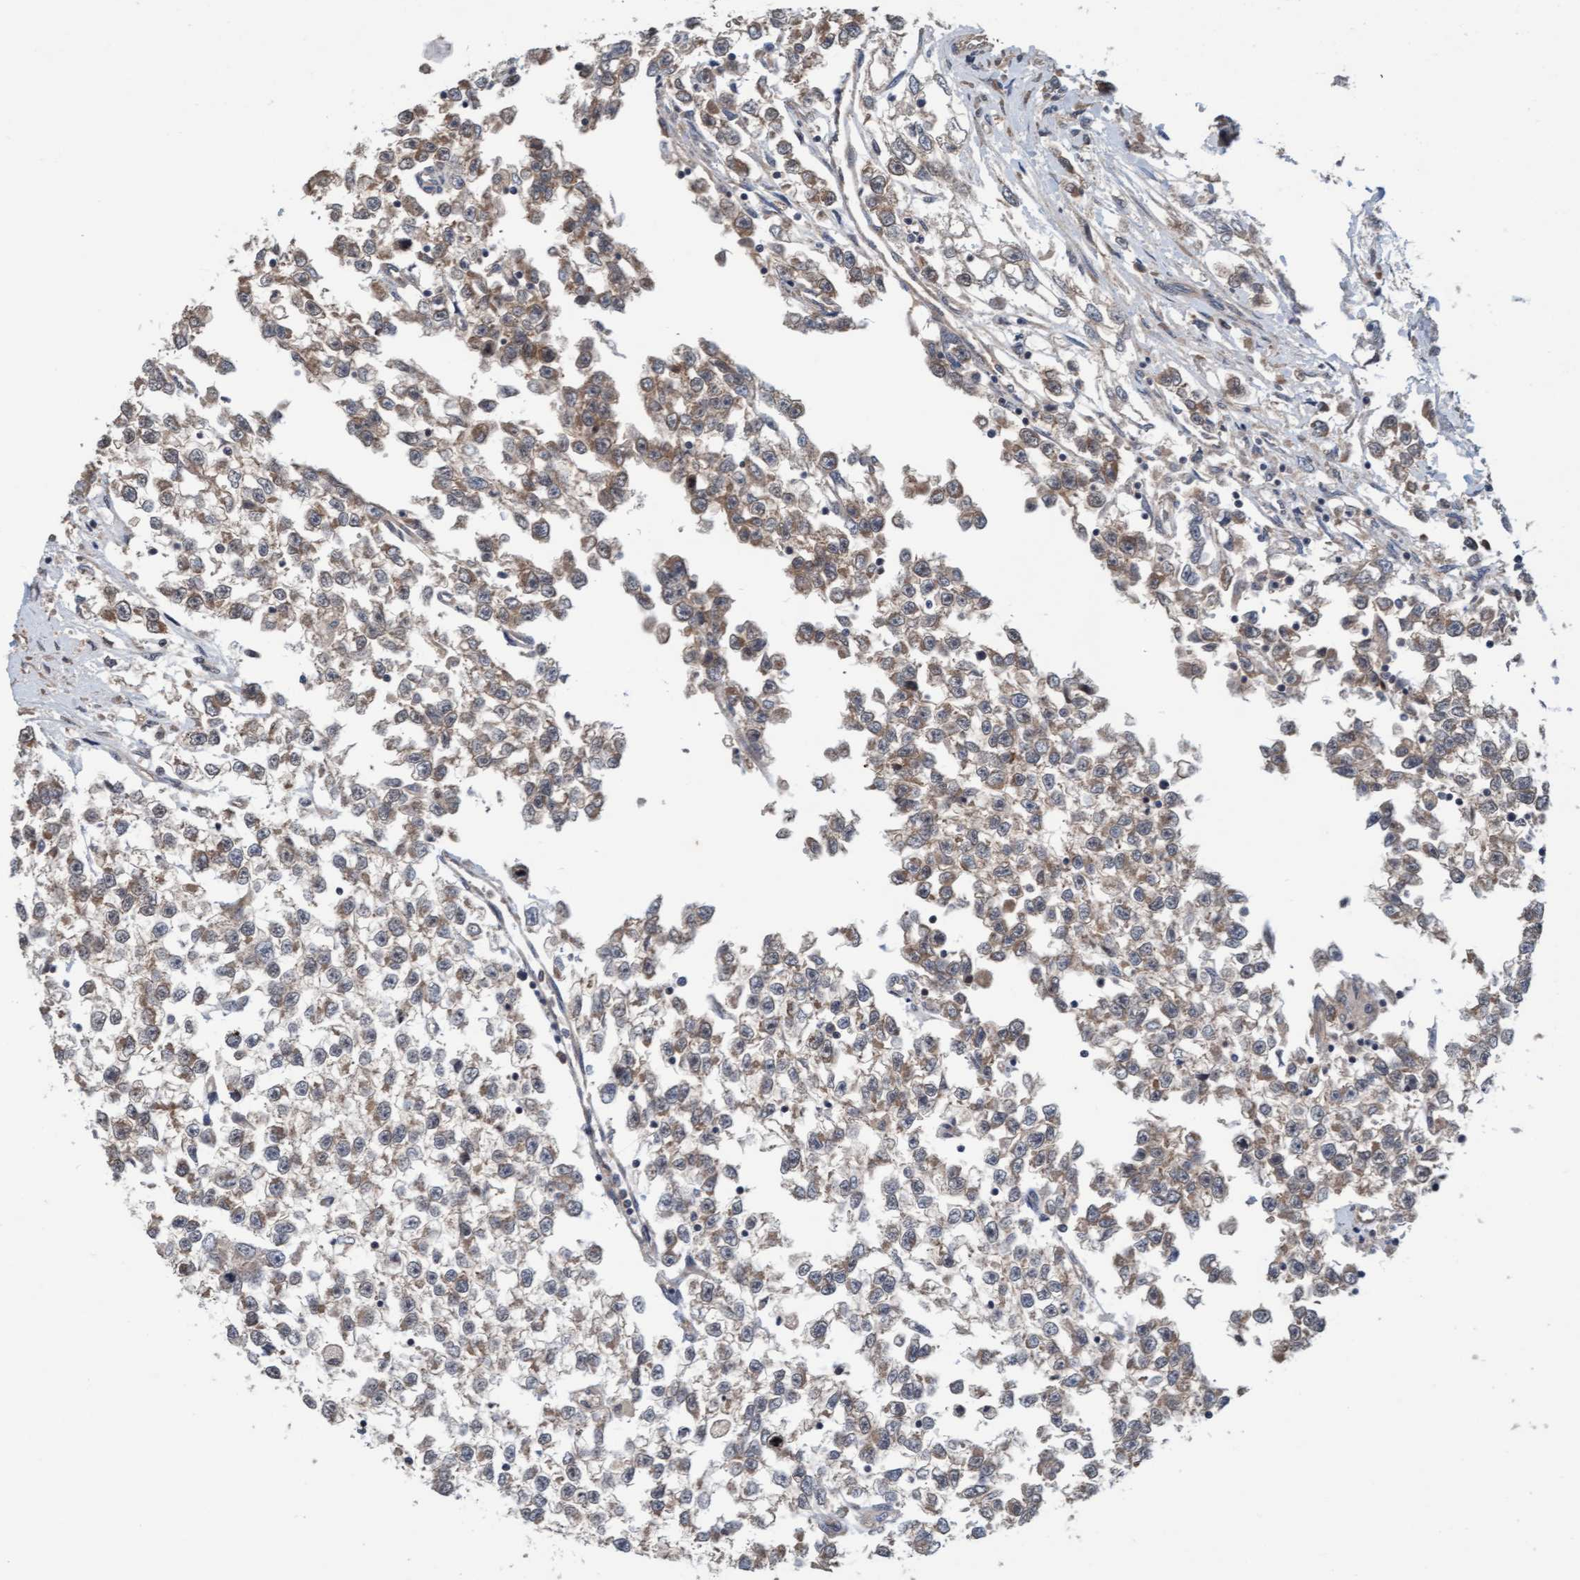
{"staining": {"intensity": "weak", "quantity": ">75%", "location": "cytoplasmic/membranous"}, "tissue": "testis cancer", "cell_type": "Tumor cells", "image_type": "cancer", "snomed": [{"axis": "morphology", "description": "Seminoma, NOS"}, {"axis": "morphology", "description": "Carcinoma, Embryonal, NOS"}, {"axis": "topography", "description": "Testis"}], "caption": "This photomicrograph displays immunohistochemistry (IHC) staining of testis cancer (embryonal carcinoma), with low weak cytoplasmic/membranous expression in approximately >75% of tumor cells.", "gene": "MLXIP", "patient": {"sex": "male", "age": 51}}